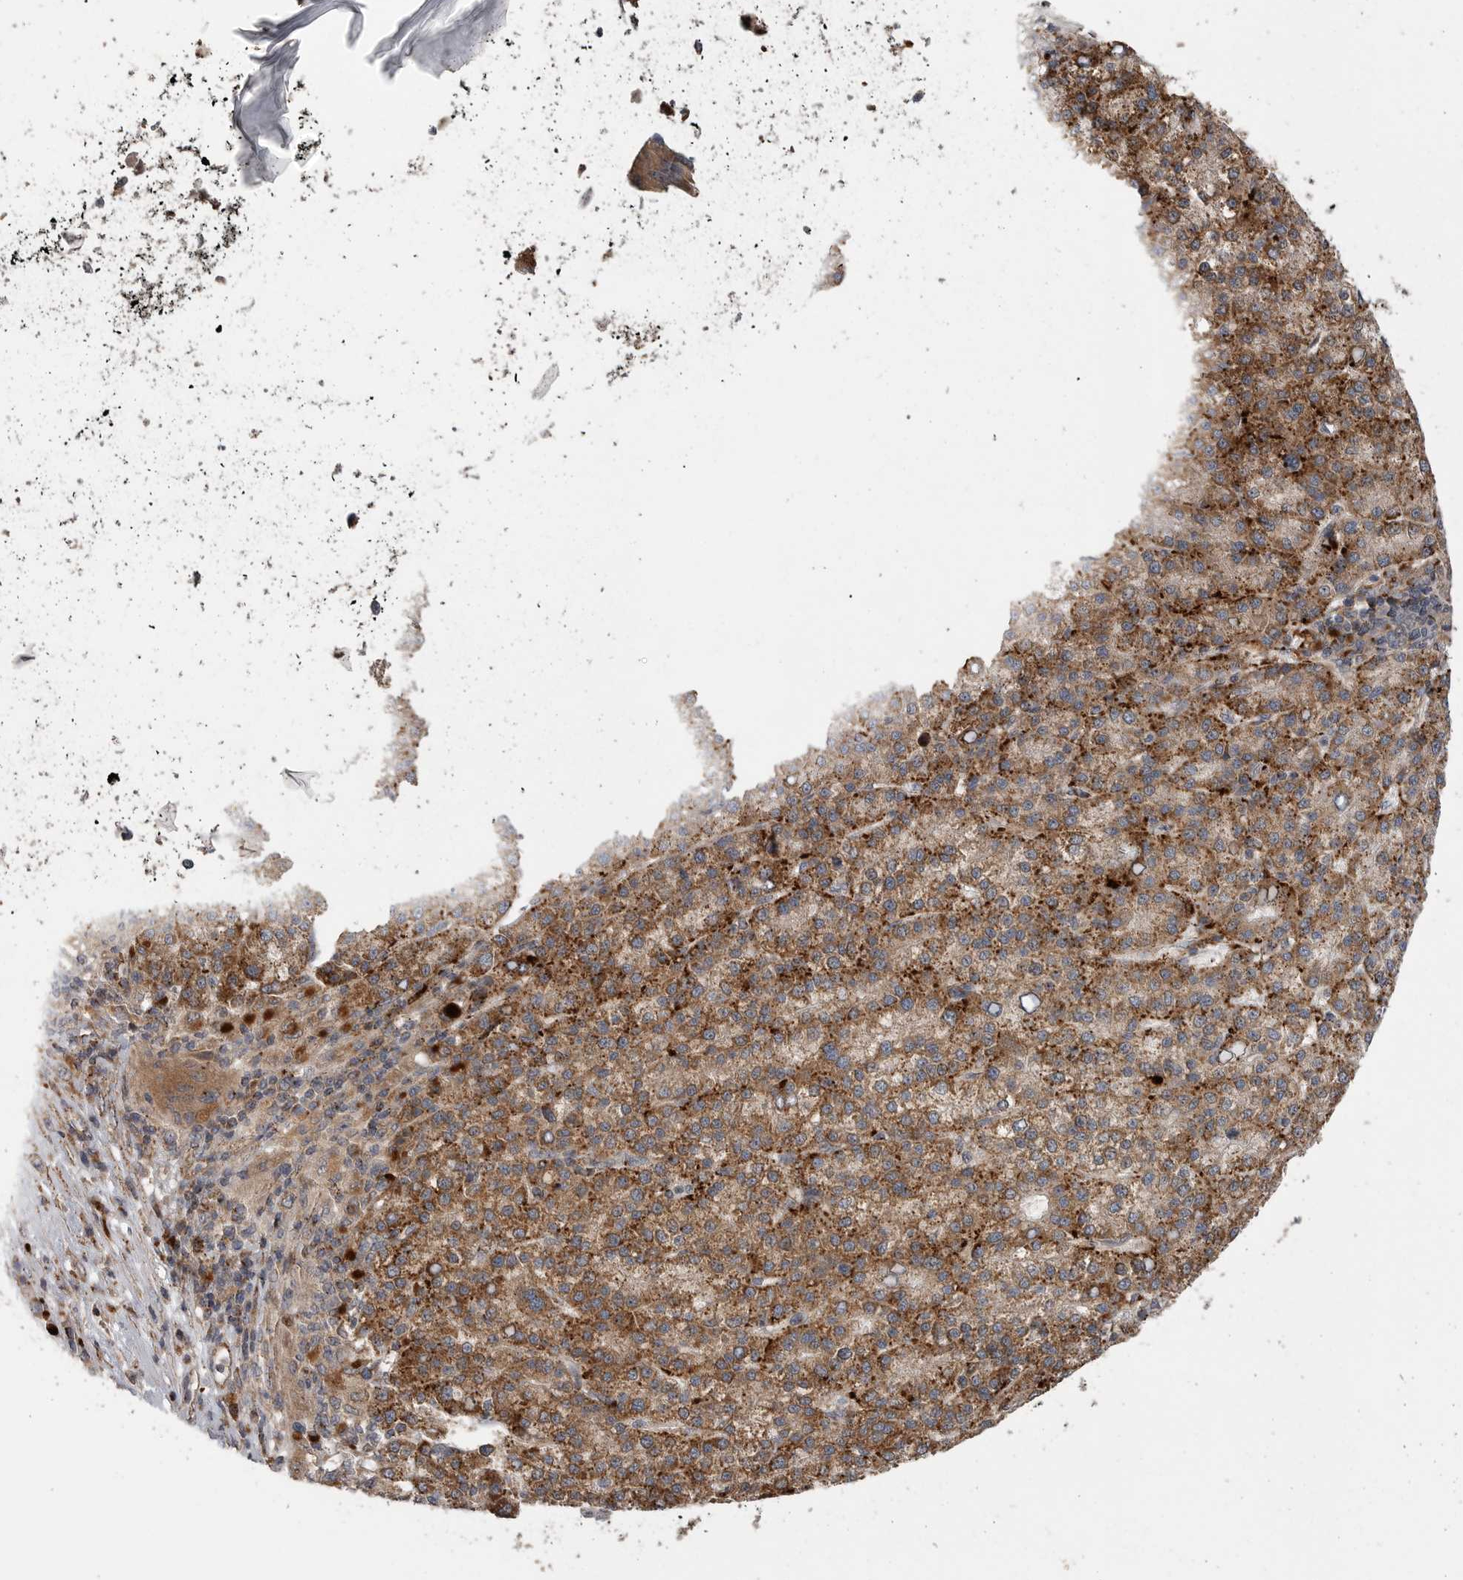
{"staining": {"intensity": "moderate", "quantity": ">75%", "location": "cytoplasmic/membranous"}, "tissue": "liver cancer", "cell_type": "Tumor cells", "image_type": "cancer", "snomed": [{"axis": "morphology", "description": "Carcinoma, Hepatocellular, NOS"}, {"axis": "topography", "description": "Liver"}], "caption": "Liver hepatocellular carcinoma tissue shows moderate cytoplasmic/membranous staining in about >75% of tumor cells", "gene": "GALNS", "patient": {"sex": "female", "age": 58}}